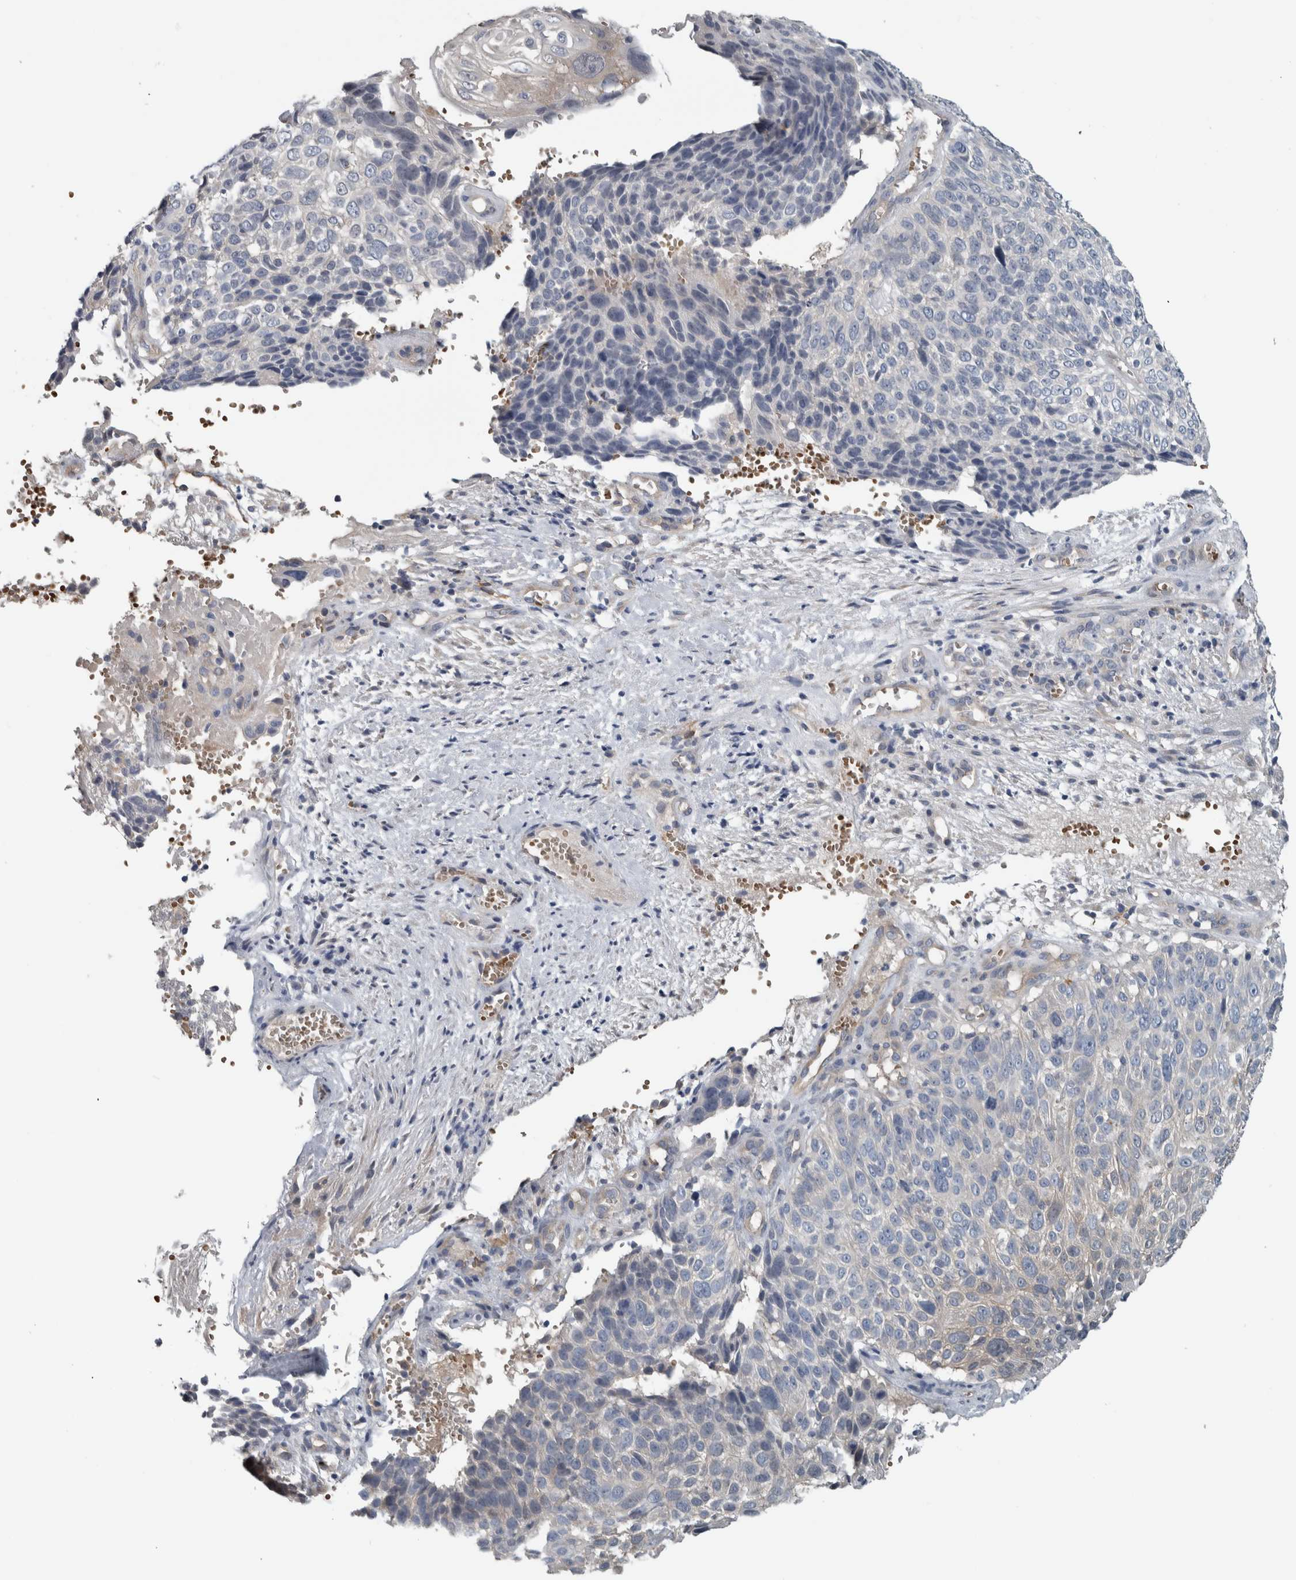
{"staining": {"intensity": "negative", "quantity": "none", "location": "none"}, "tissue": "cervical cancer", "cell_type": "Tumor cells", "image_type": "cancer", "snomed": [{"axis": "morphology", "description": "Squamous cell carcinoma, NOS"}, {"axis": "topography", "description": "Cervix"}], "caption": "An image of cervical cancer (squamous cell carcinoma) stained for a protein displays no brown staining in tumor cells.", "gene": "SH3GL2", "patient": {"sex": "female", "age": 74}}